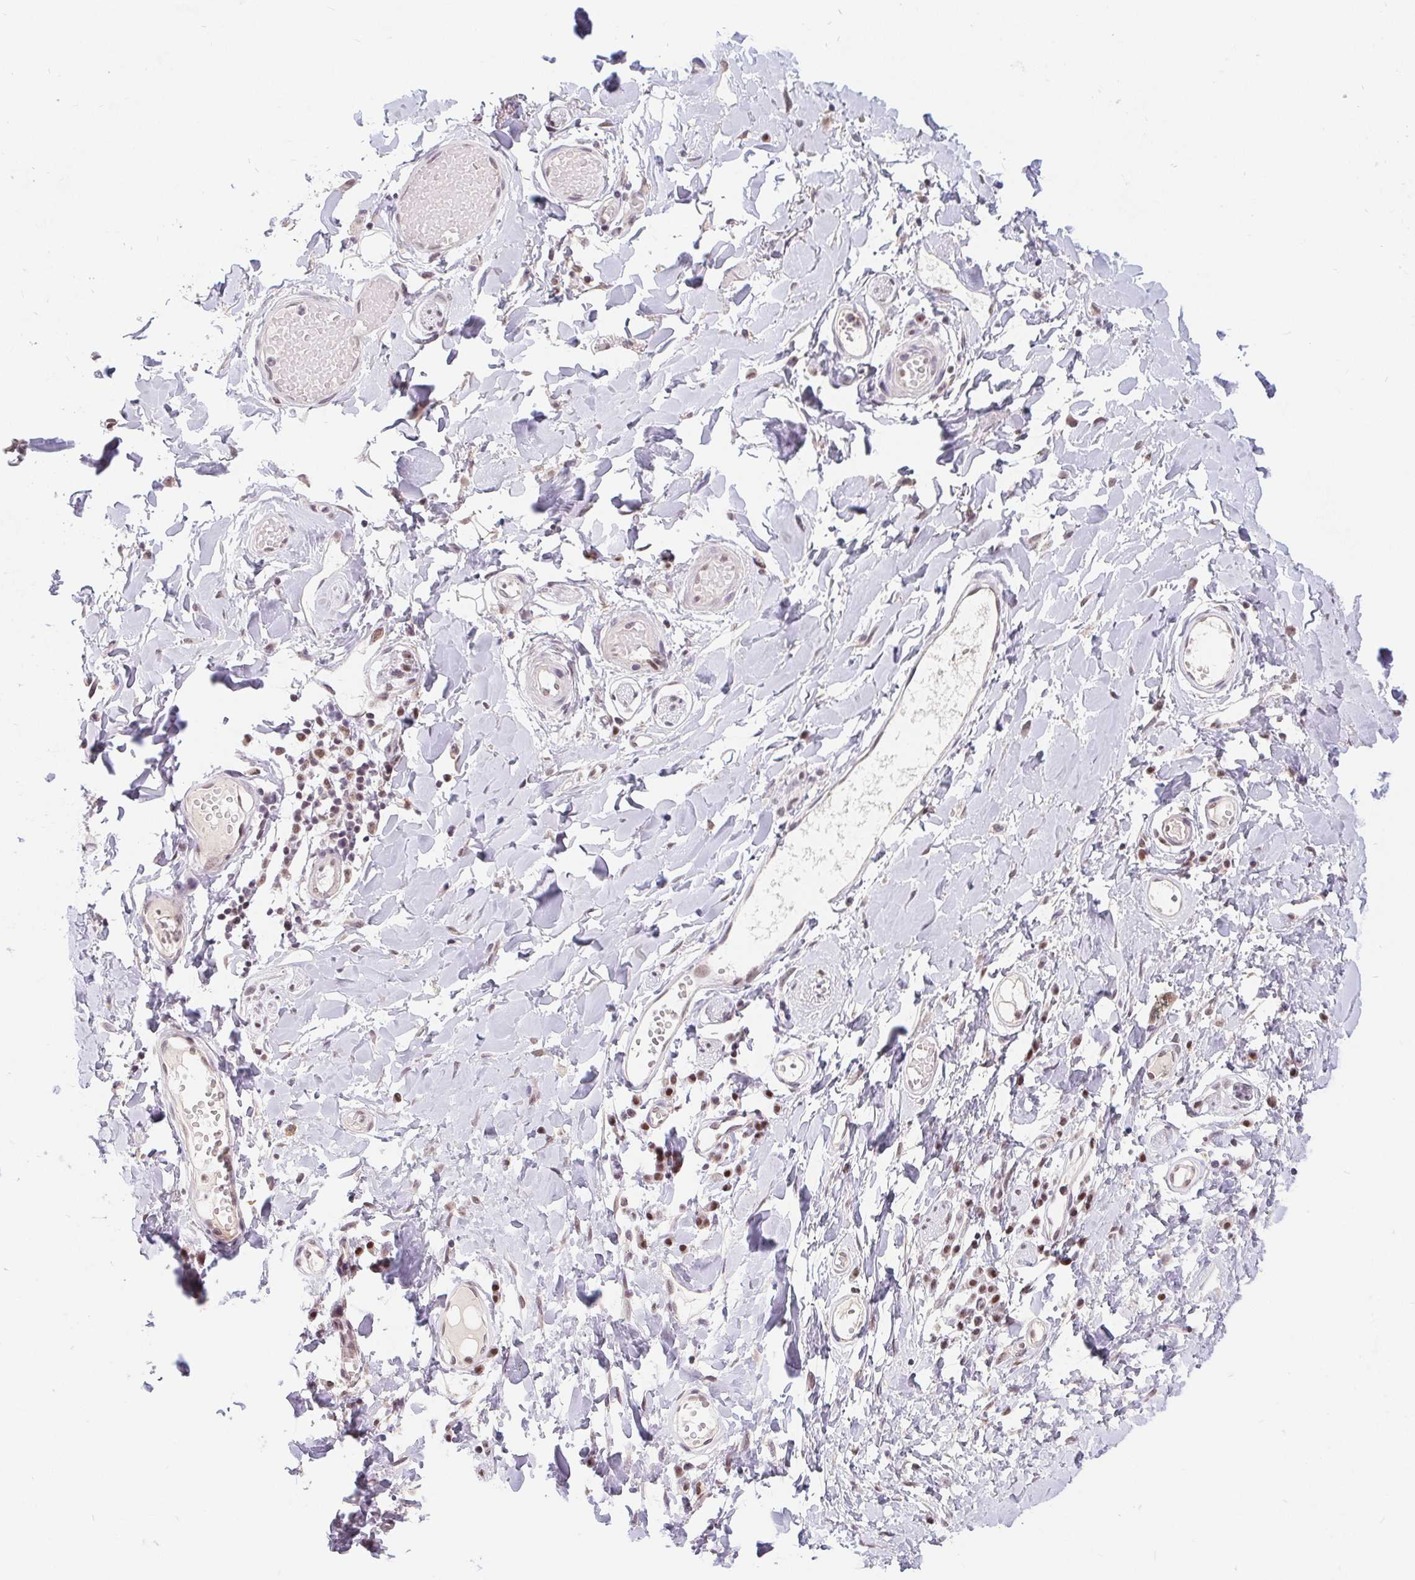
{"staining": {"intensity": "weak", "quantity": "25%-75%", "location": "nuclear"}, "tissue": "adipose tissue", "cell_type": "Adipocytes", "image_type": "normal", "snomed": [{"axis": "morphology", "description": "Normal tissue, NOS"}, {"axis": "topography", "description": "Anal"}, {"axis": "topography", "description": "Peripheral nerve tissue"}], "caption": "This is a micrograph of IHC staining of benign adipose tissue, which shows weak expression in the nuclear of adipocytes.", "gene": "POU2F1", "patient": {"sex": "male", "age": 78}}